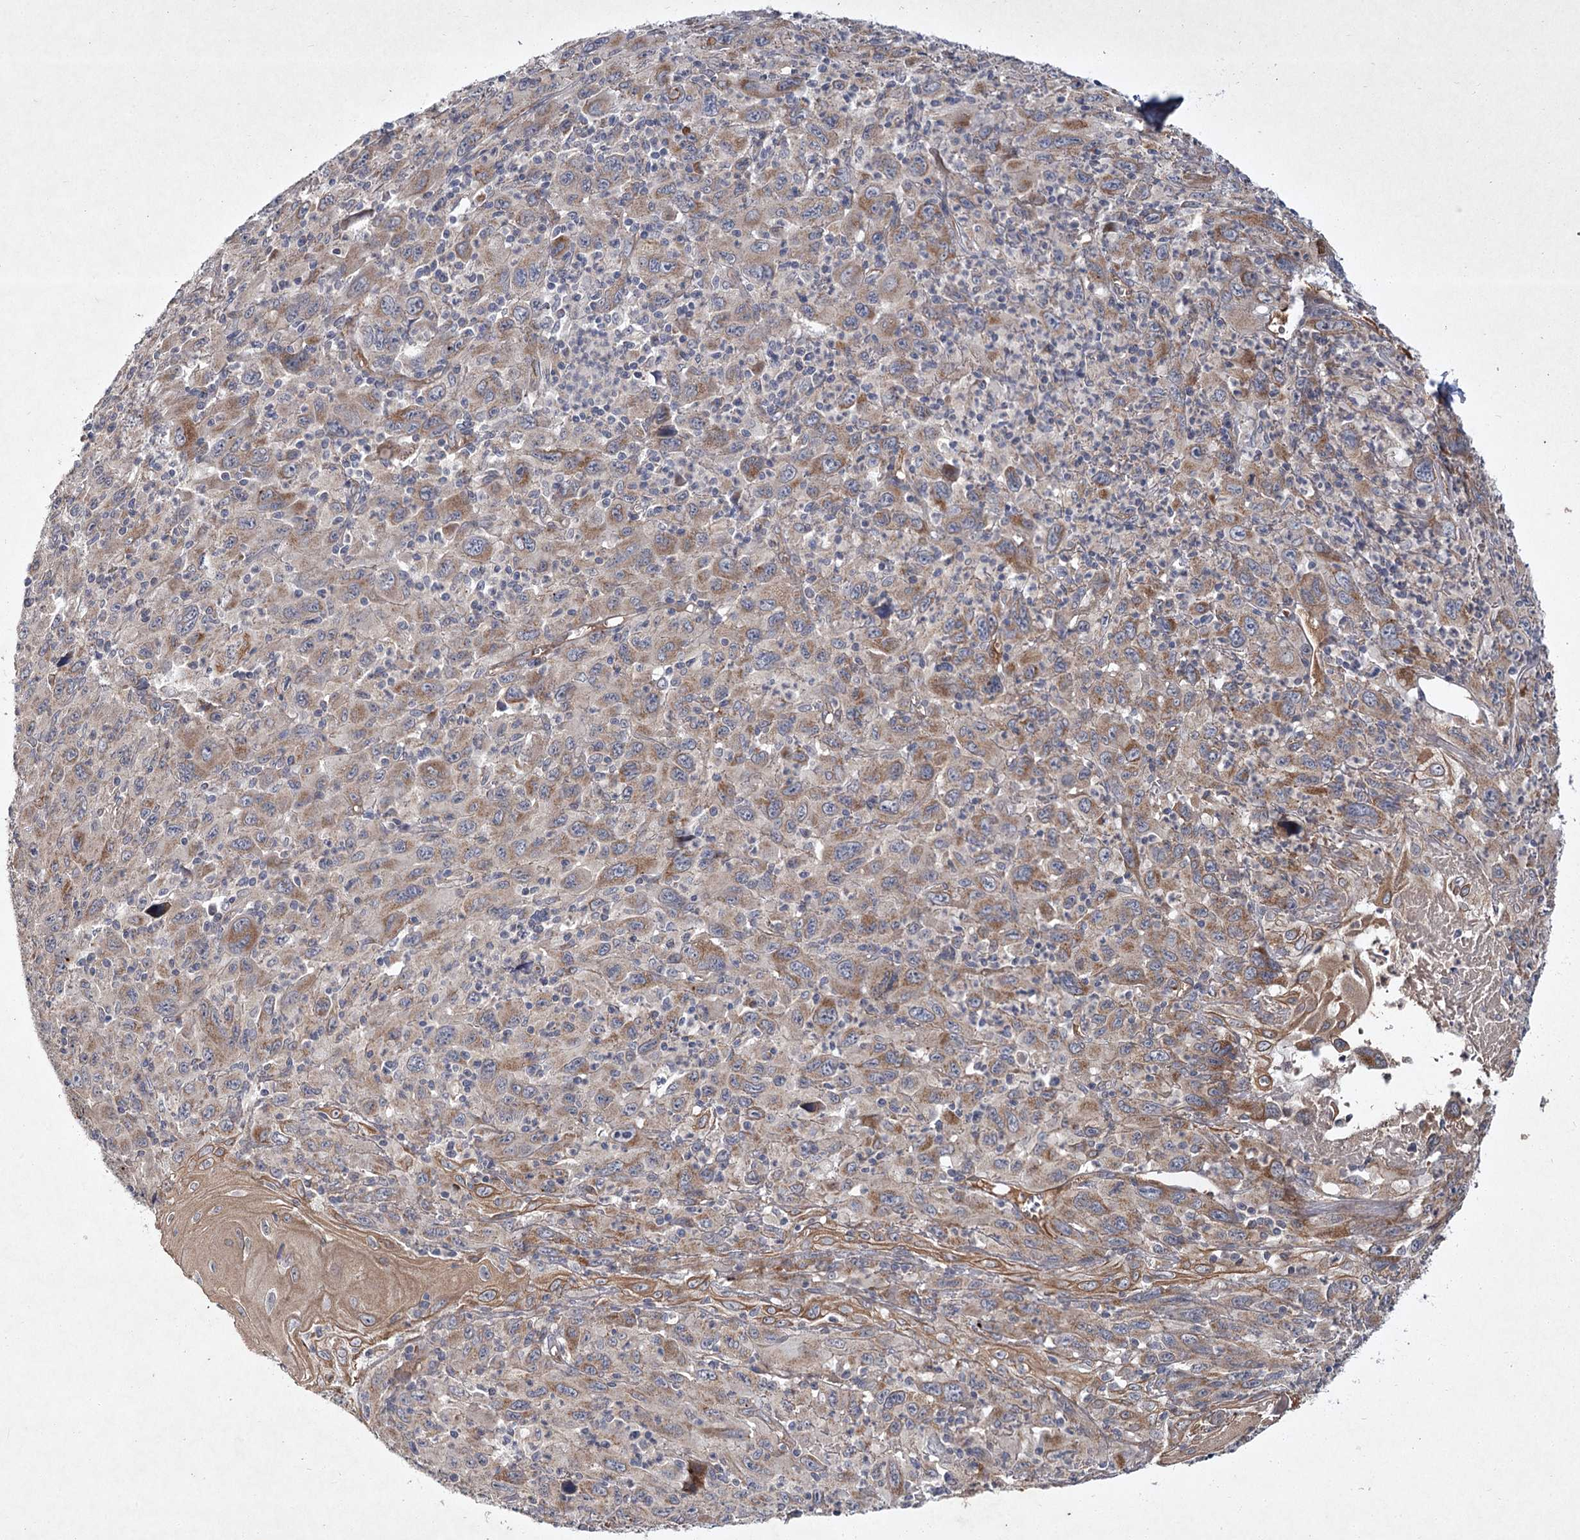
{"staining": {"intensity": "moderate", "quantity": "<25%", "location": "cytoplasmic/membranous"}, "tissue": "melanoma", "cell_type": "Tumor cells", "image_type": "cancer", "snomed": [{"axis": "morphology", "description": "Malignant melanoma, Metastatic site"}, {"axis": "topography", "description": "Skin"}], "caption": "Tumor cells reveal moderate cytoplasmic/membranous positivity in approximately <25% of cells in malignant melanoma (metastatic site). (brown staining indicates protein expression, while blue staining denotes nuclei).", "gene": "MFN1", "patient": {"sex": "female", "age": 56}}